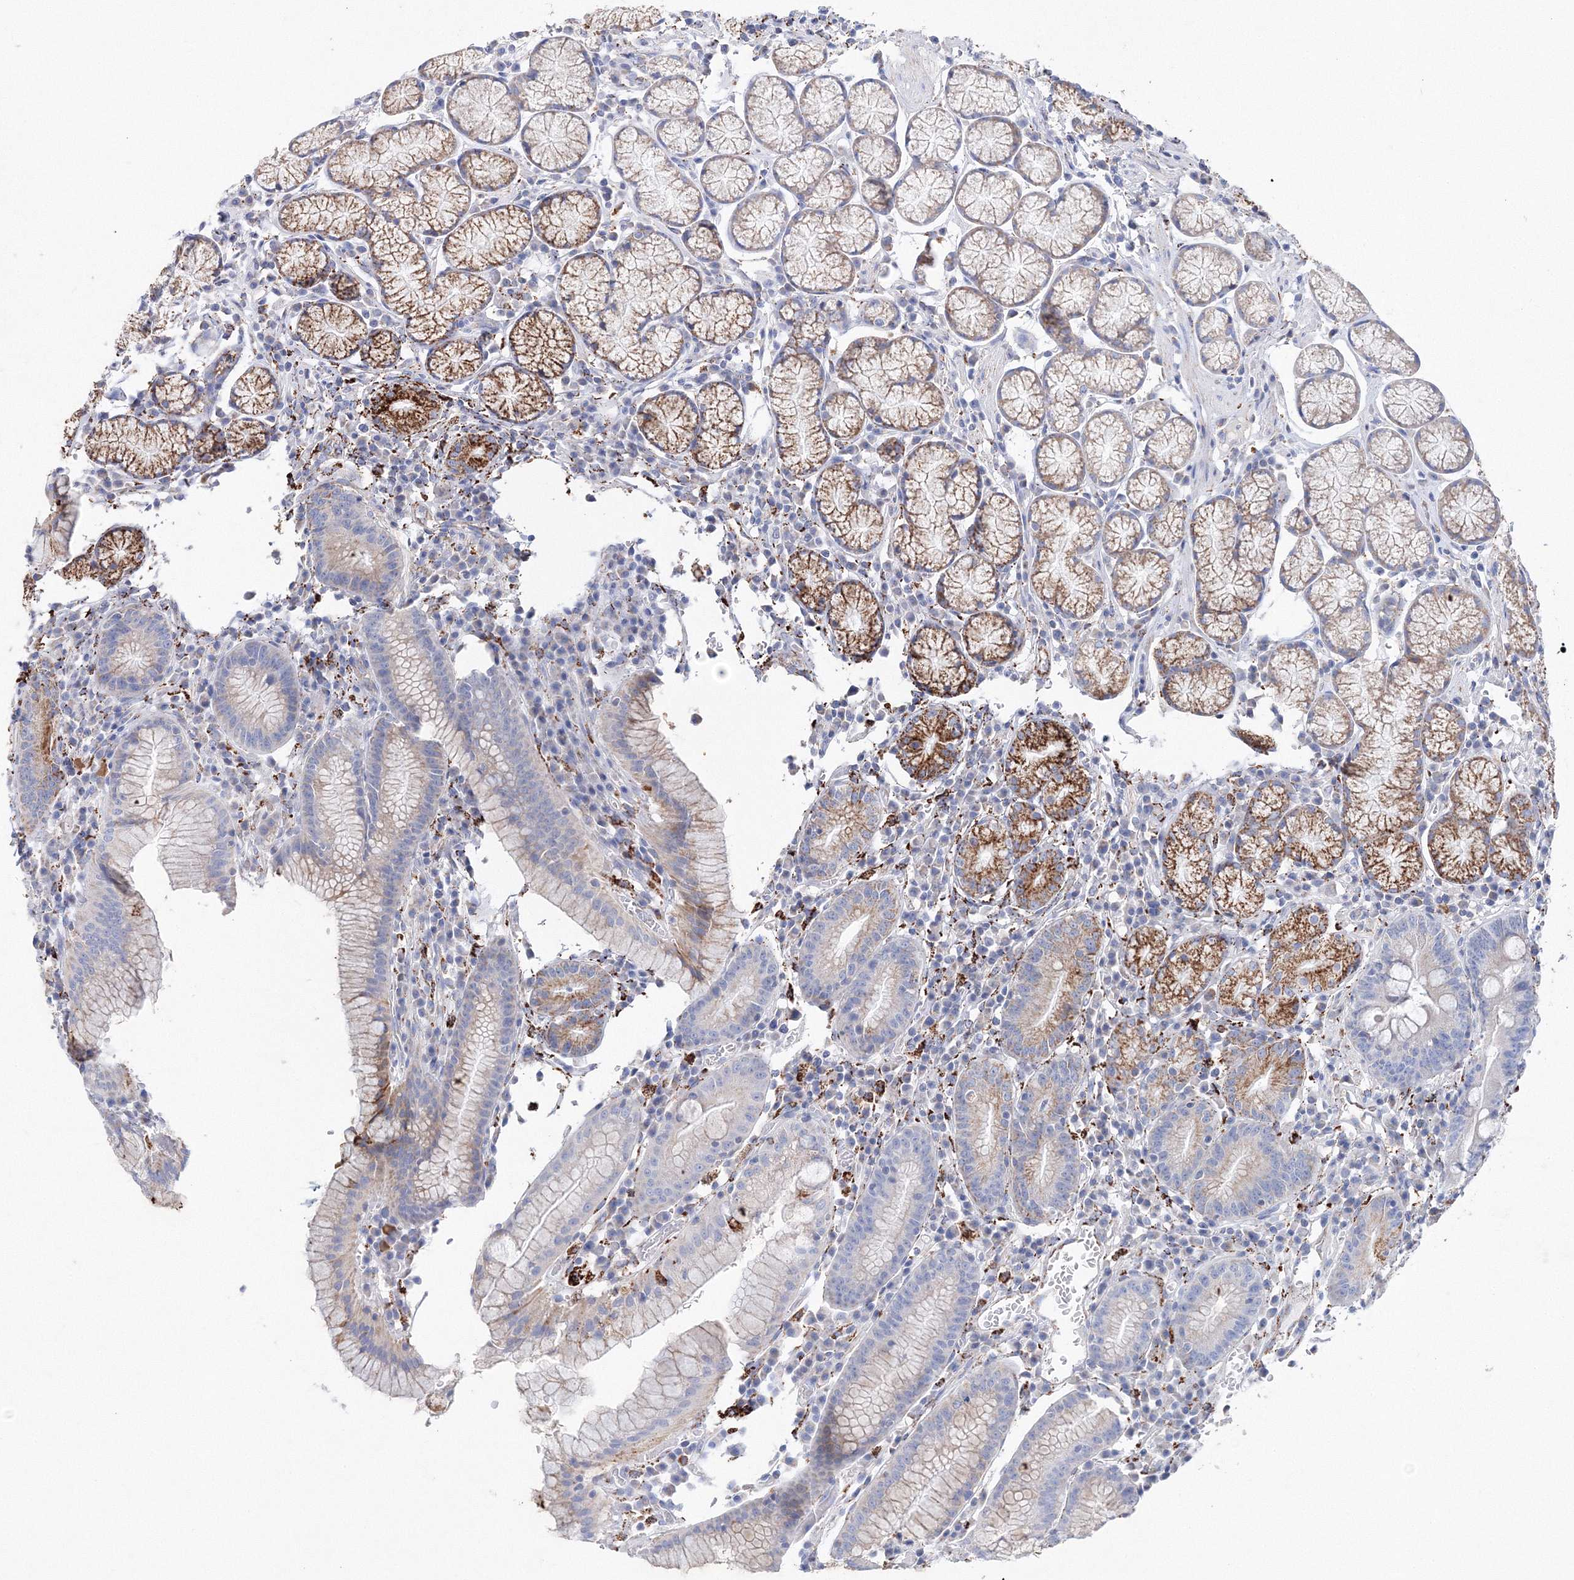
{"staining": {"intensity": "moderate", "quantity": "25%-75%", "location": "cytoplasmic/membranous"}, "tissue": "stomach", "cell_type": "Glandular cells", "image_type": "normal", "snomed": [{"axis": "morphology", "description": "Normal tissue, NOS"}, {"axis": "topography", "description": "Stomach"}], "caption": "About 25%-75% of glandular cells in normal human stomach demonstrate moderate cytoplasmic/membranous protein positivity as visualized by brown immunohistochemical staining.", "gene": "MERTK", "patient": {"sex": "male", "age": 55}}